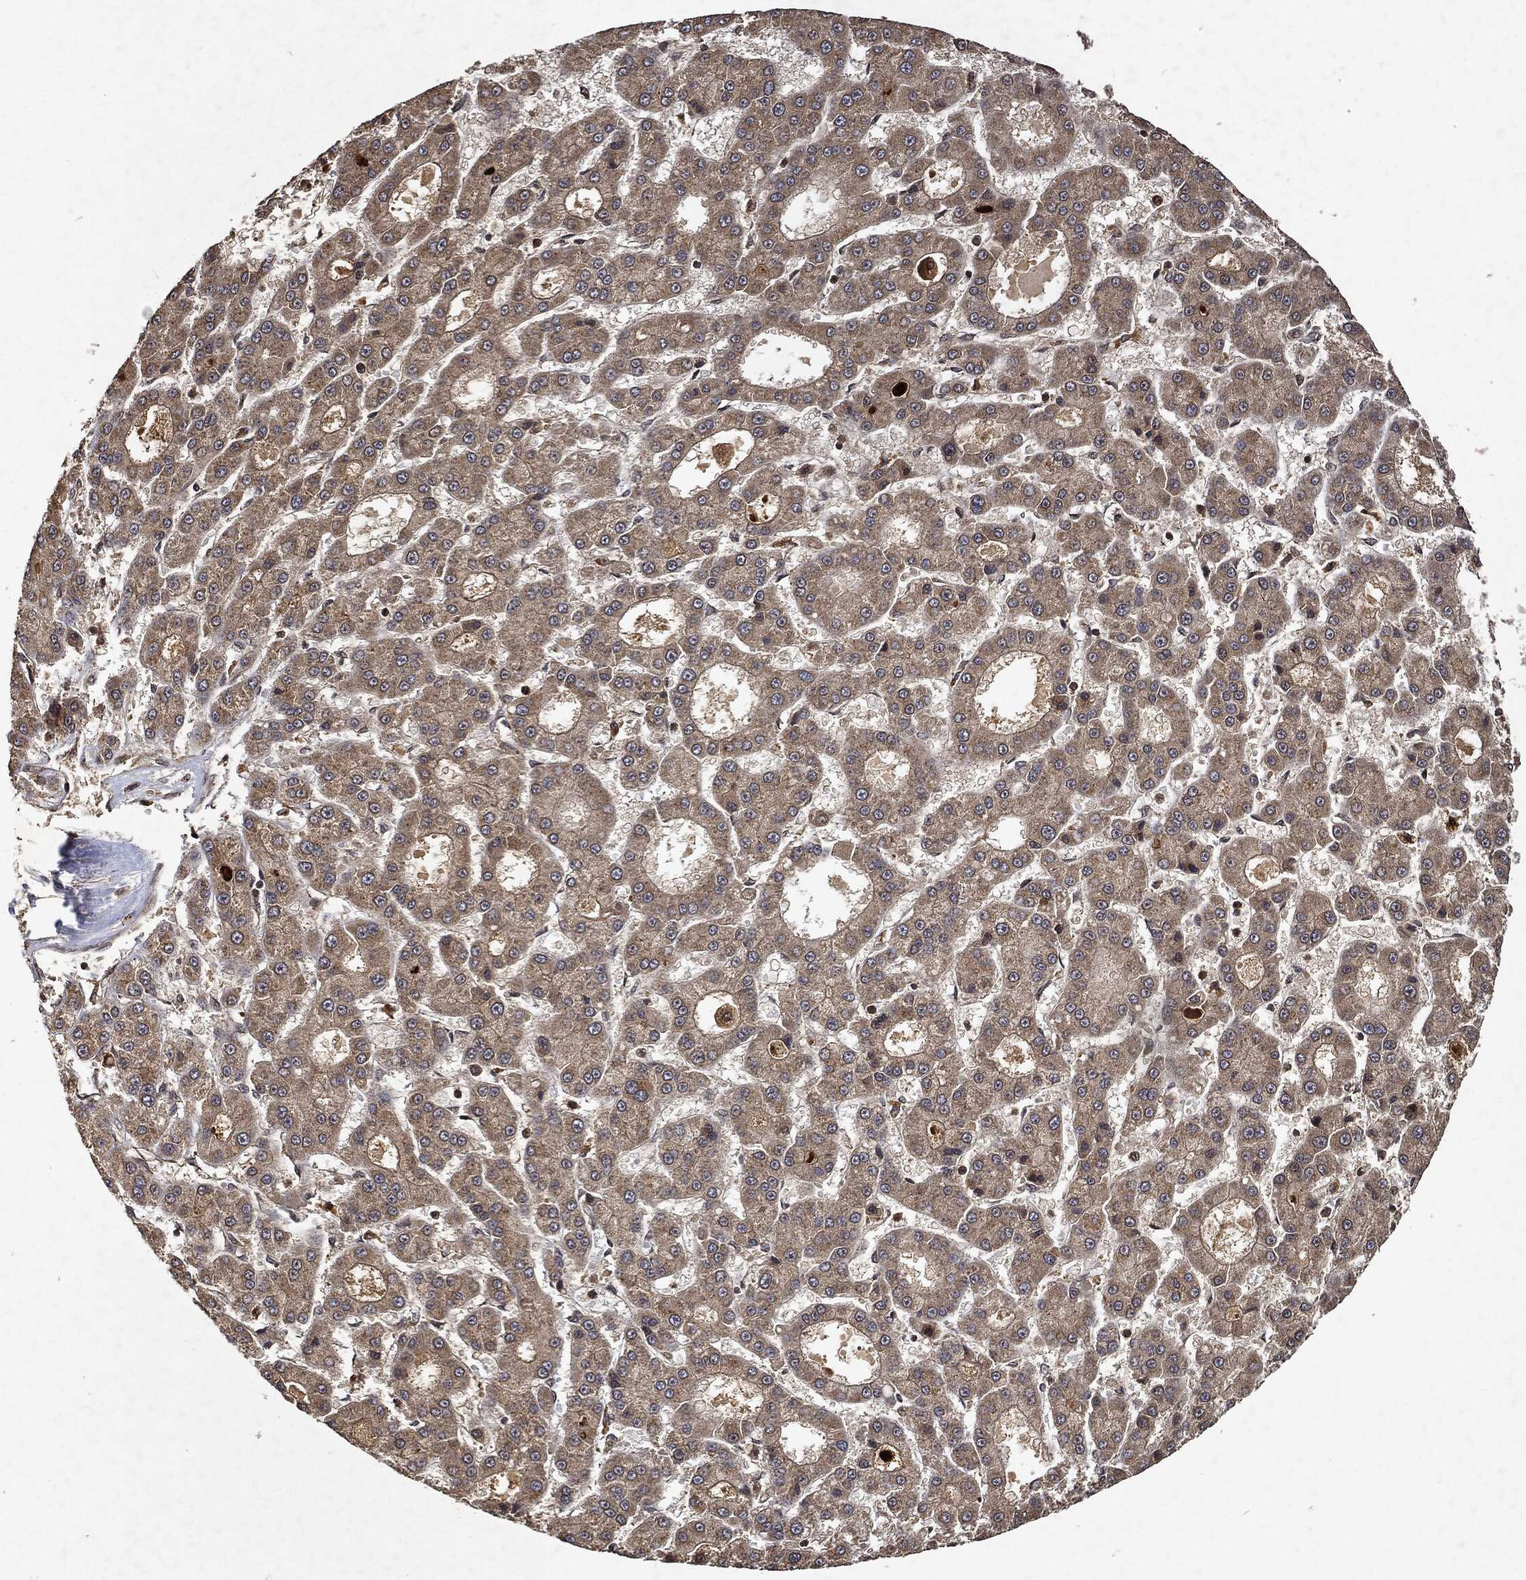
{"staining": {"intensity": "weak", "quantity": "25%-75%", "location": "cytoplasmic/membranous"}, "tissue": "liver cancer", "cell_type": "Tumor cells", "image_type": "cancer", "snomed": [{"axis": "morphology", "description": "Carcinoma, Hepatocellular, NOS"}, {"axis": "topography", "description": "Liver"}], "caption": "A histopathology image showing weak cytoplasmic/membranous positivity in about 25%-75% of tumor cells in liver cancer, as visualized by brown immunohistochemical staining.", "gene": "ZNF226", "patient": {"sex": "male", "age": 70}}